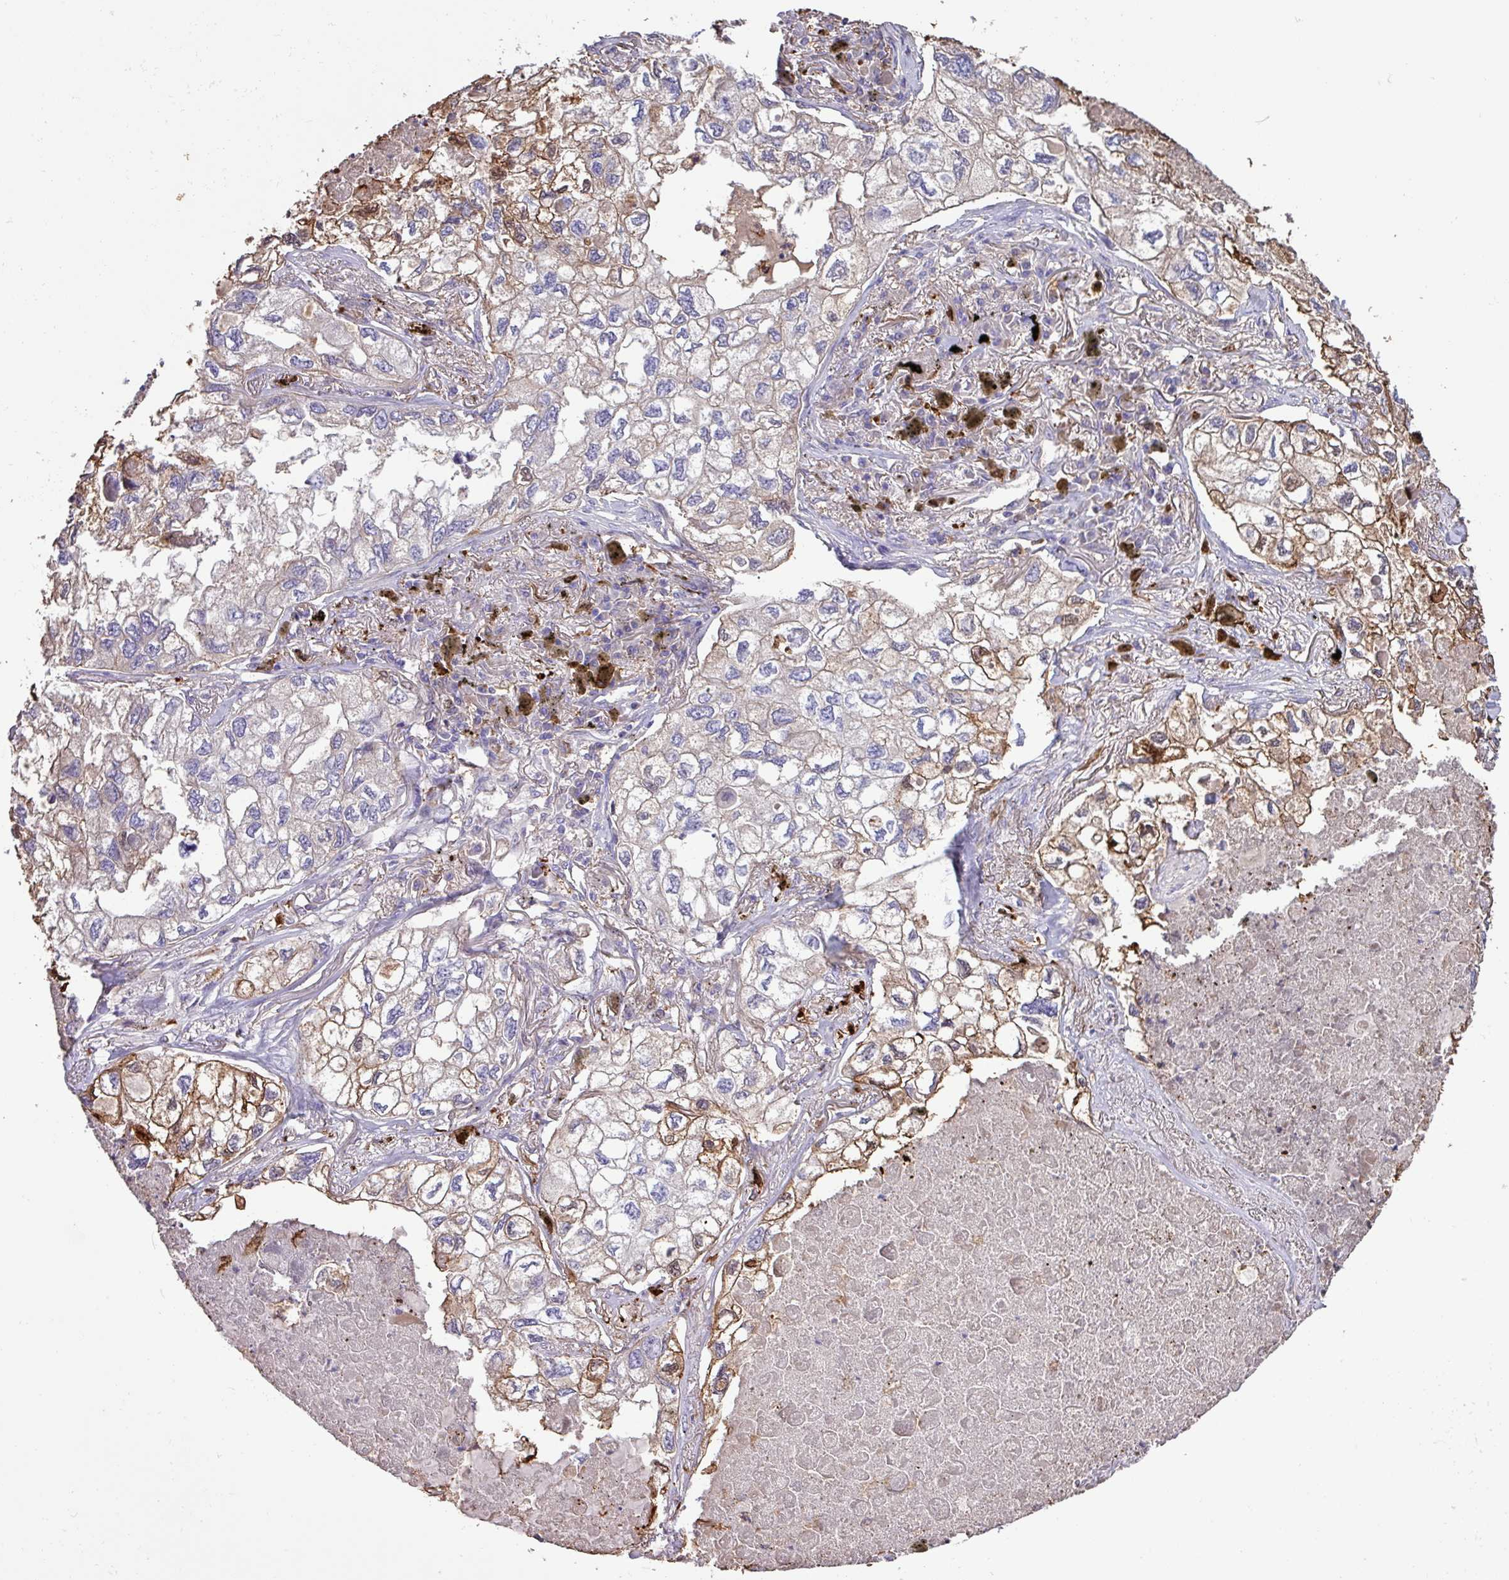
{"staining": {"intensity": "moderate", "quantity": "25%-75%", "location": "cytoplasmic/membranous"}, "tissue": "lung cancer", "cell_type": "Tumor cells", "image_type": "cancer", "snomed": [{"axis": "morphology", "description": "Adenocarcinoma, NOS"}, {"axis": "topography", "description": "Lung"}], "caption": "Human lung cancer stained with a brown dye demonstrates moderate cytoplasmic/membranous positive expression in about 25%-75% of tumor cells.", "gene": "LRRC53", "patient": {"sex": "male", "age": 65}}